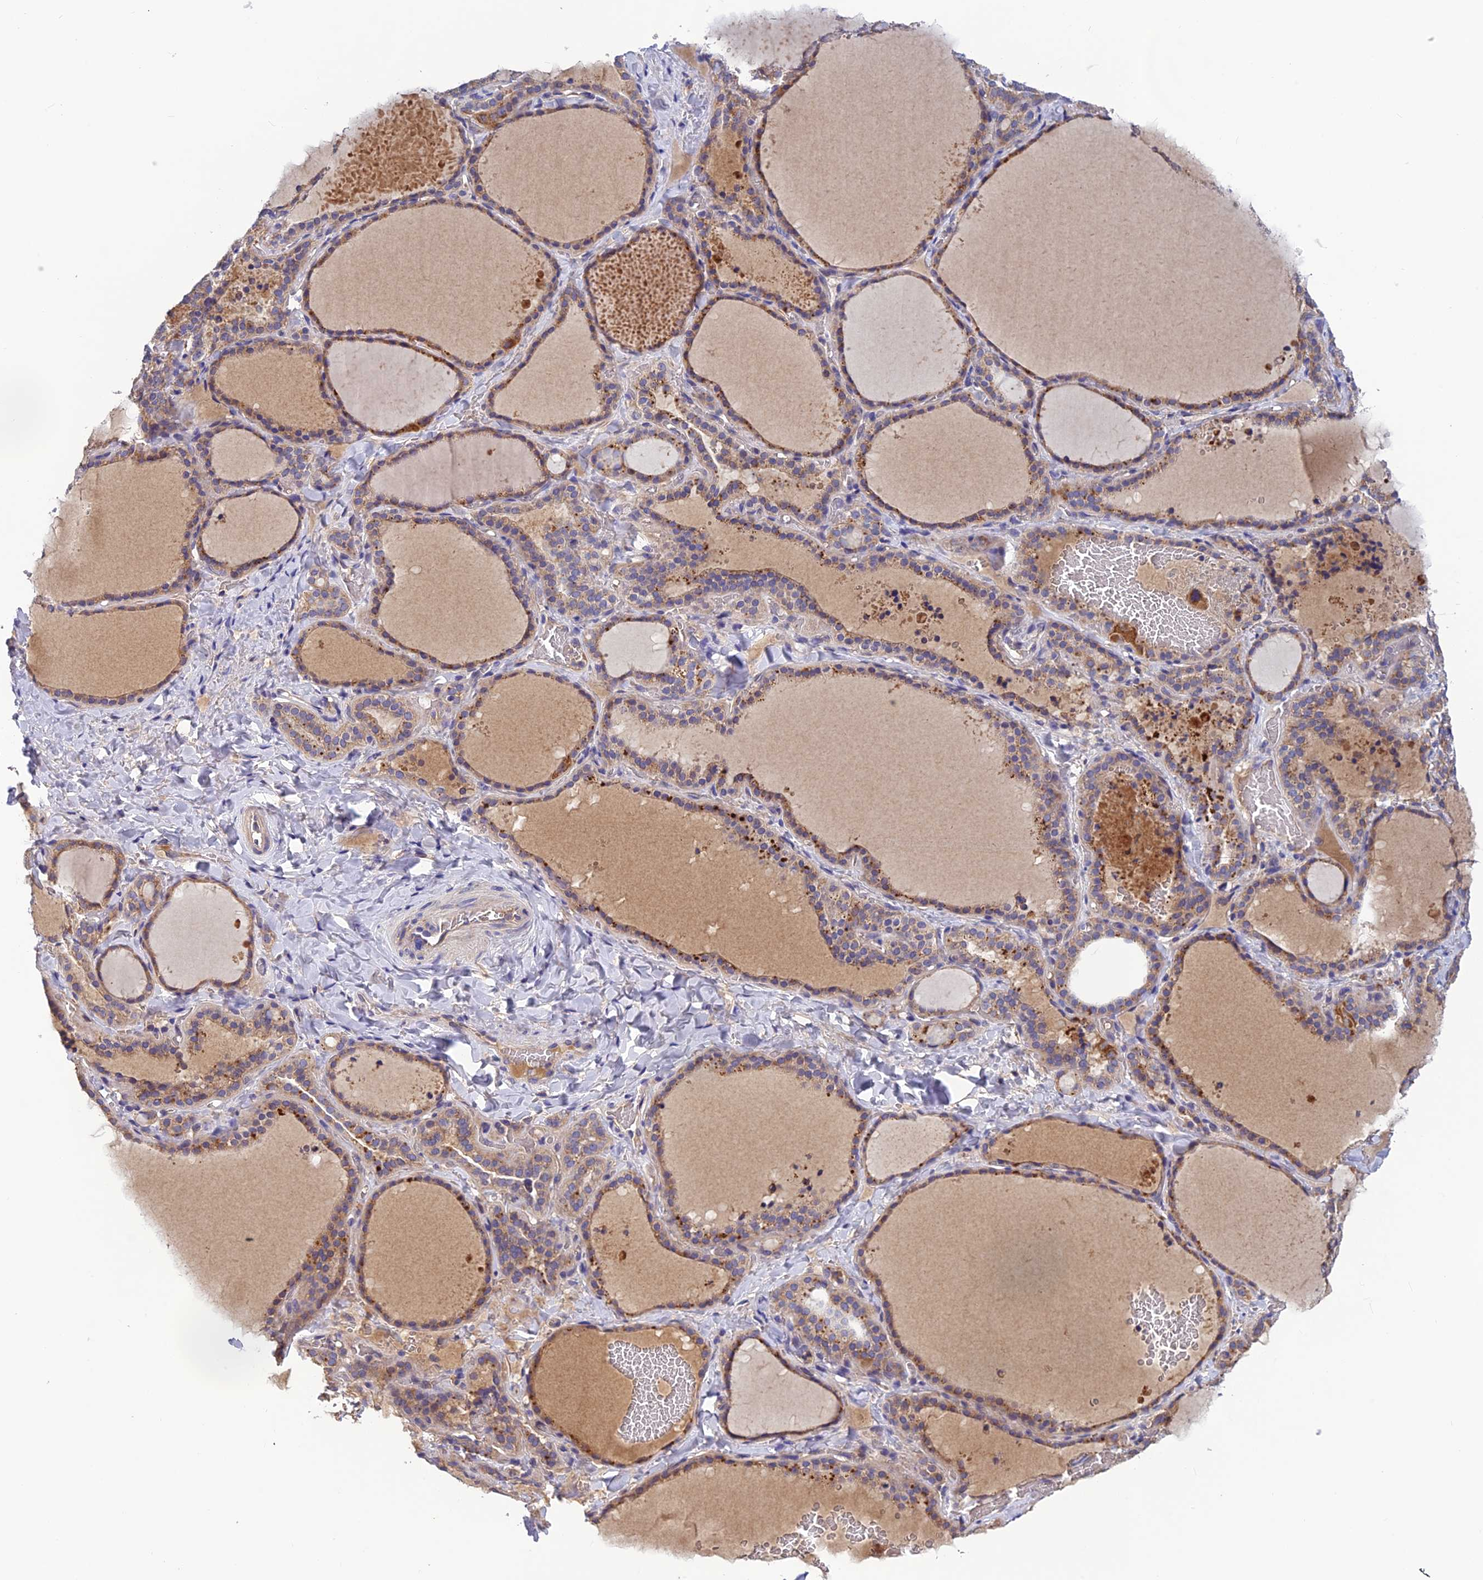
{"staining": {"intensity": "moderate", "quantity": ">75%", "location": "cytoplasmic/membranous"}, "tissue": "thyroid gland", "cell_type": "Glandular cells", "image_type": "normal", "snomed": [{"axis": "morphology", "description": "Normal tissue, NOS"}, {"axis": "topography", "description": "Thyroid gland"}], "caption": "Unremarkable thyroid gland was stained to show a protein in brown. There is medium levels of moderate cytoplasmic/membranous positivity in approximately >75% of glandular cells. (DAB = brown stain, brightfield microscopy at high magnification).", "gene": "PZP", "patient": {"sex": "female", "age": 22}}